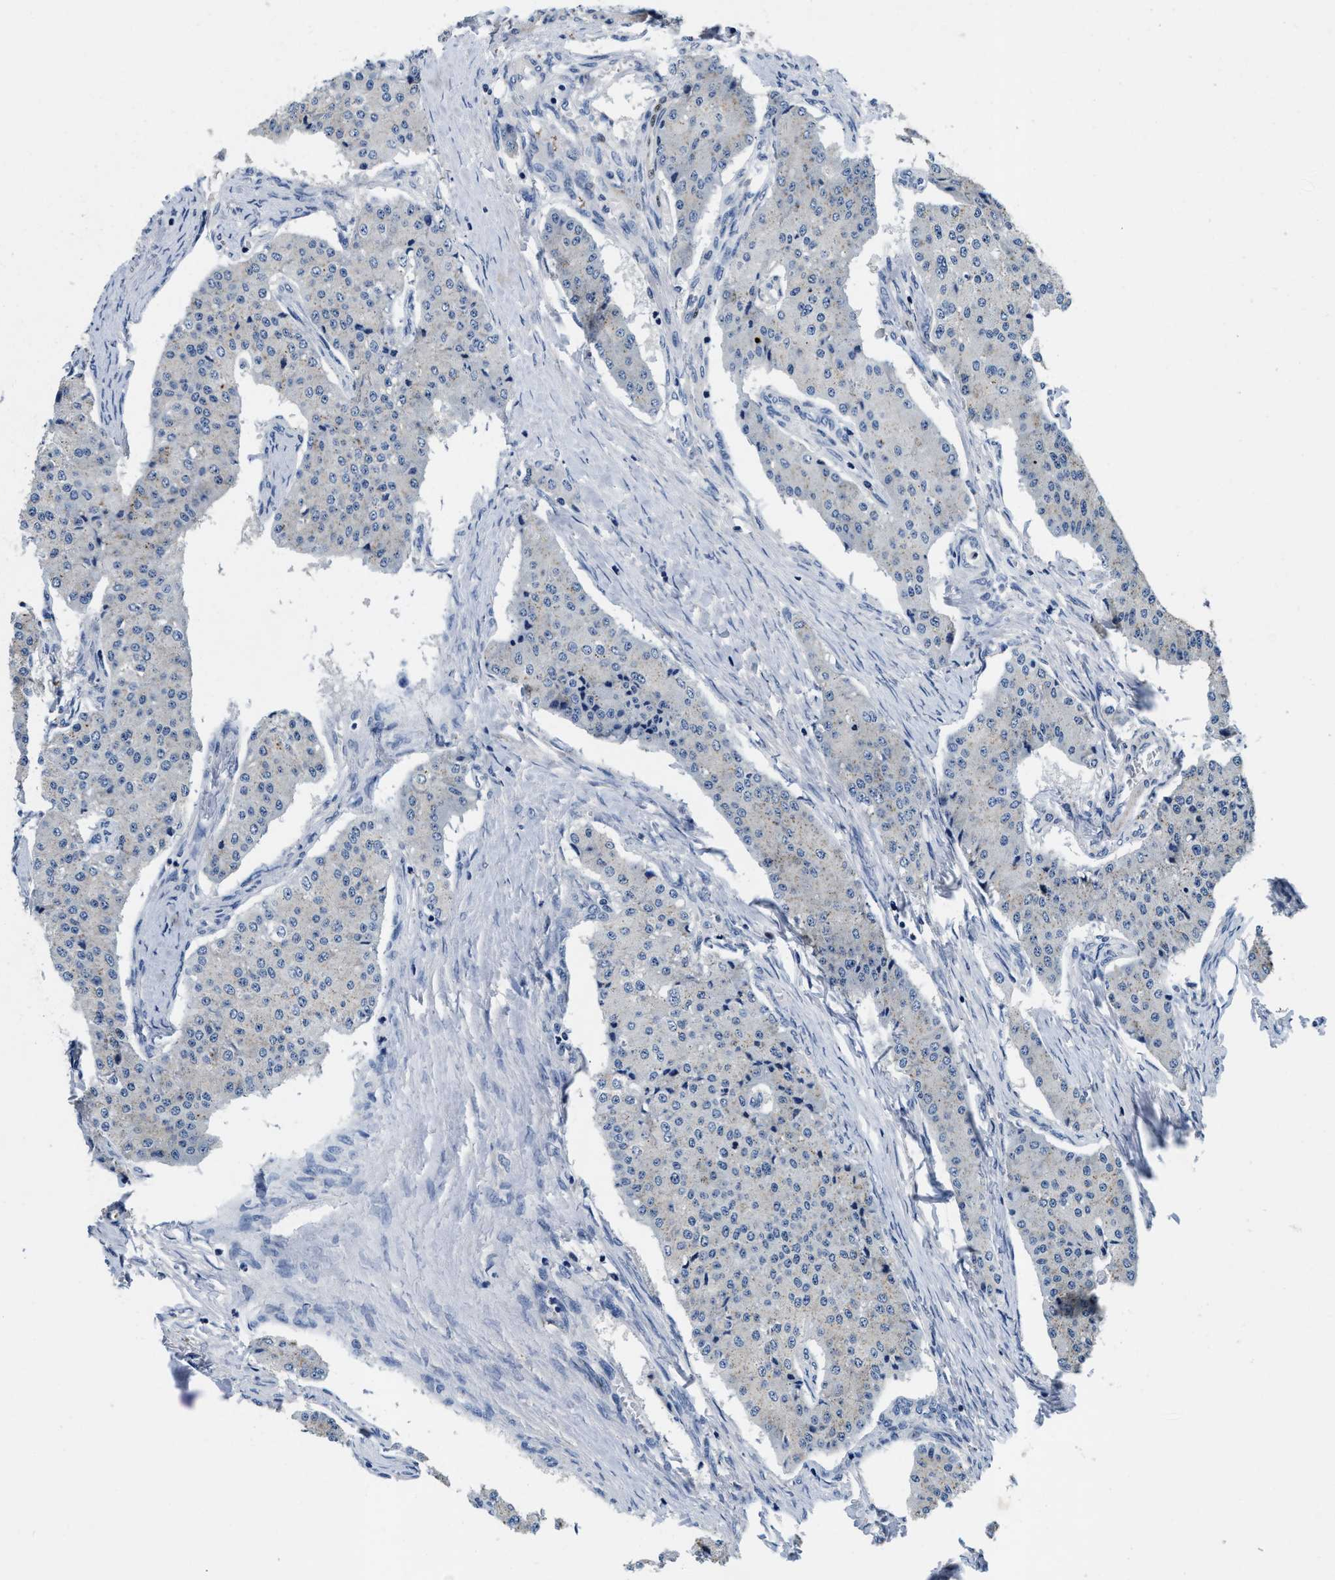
{"staining": {"intensity": "negative", "quantity": "none", "location": "none"}, "tissue": "carcinoid", "cell_type": "Tumor cells", "image_type": "cancer", "snomed": [{"axis": "morphology", "description": "Carcinoid, malignant, NOS"}, {"axis": "topography", "description": "Colon"}], "caption": "Carcinoid stained for a protein using immunohistochemistry (IHC) displays no positivity tumor cells.", "gene": "ANKIB1", "patient": {"sex": "female", "age": 52}}